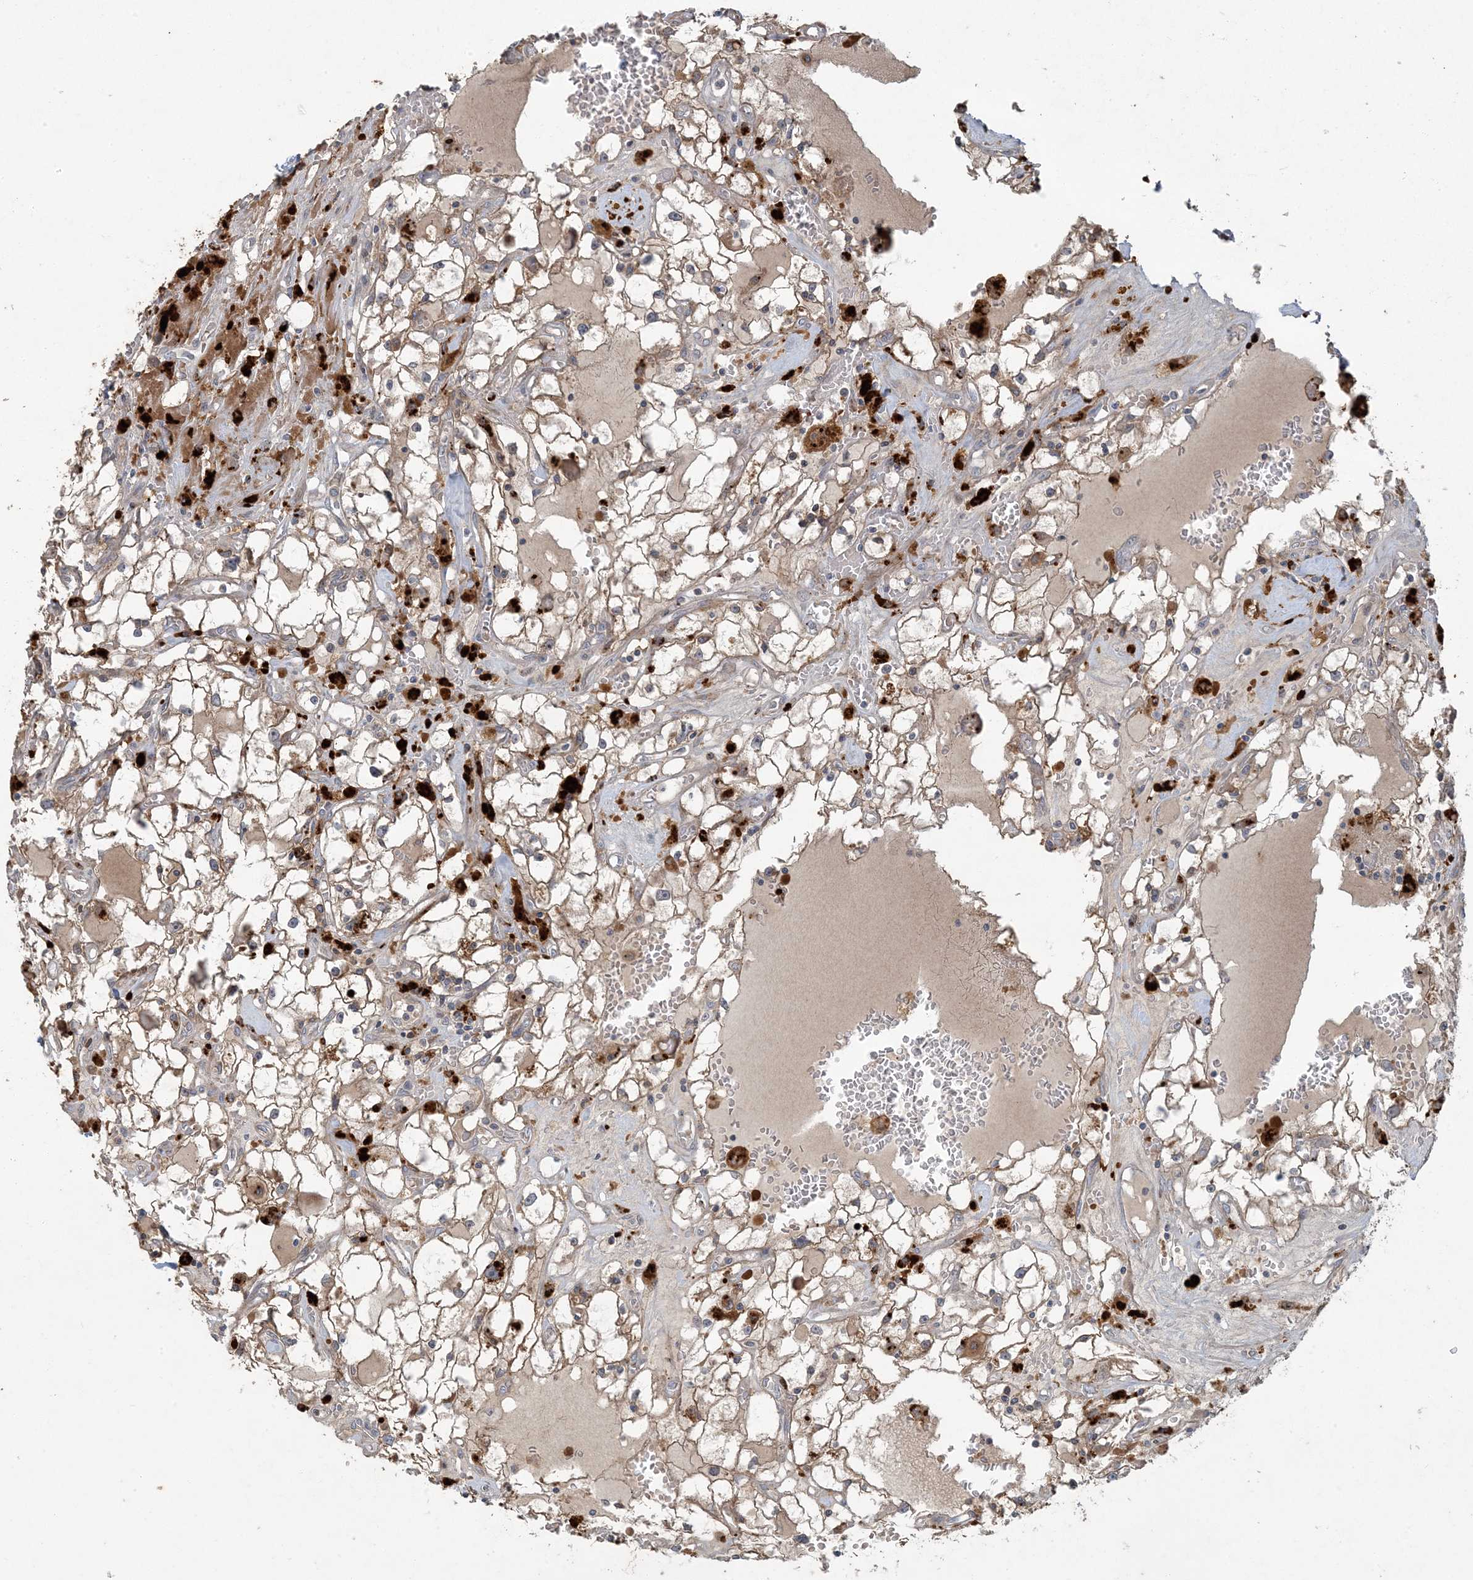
{"staining": {"intensity": "moderate", "quantity": ">75%", "location": "cytoplasmic/membranous"}, "tissue": "renal cancer", "cell_type": "Tumor cells", "image_type": "cancer", "snomed": [{"axis": "morphology", "description": "Adenocarcinoma, NOS"}, {"axis": "topography", "description": "Kidney"}], "caption": "DAB immunohistochemical staining of human renal cancer (adenocarcinoma) demonstrates moderate cytoplasmic/membranous protein positivity in approximately >75% of tumor cells.", "gene": "LTN1", "patient": {"sex": "male", "age": 56}}